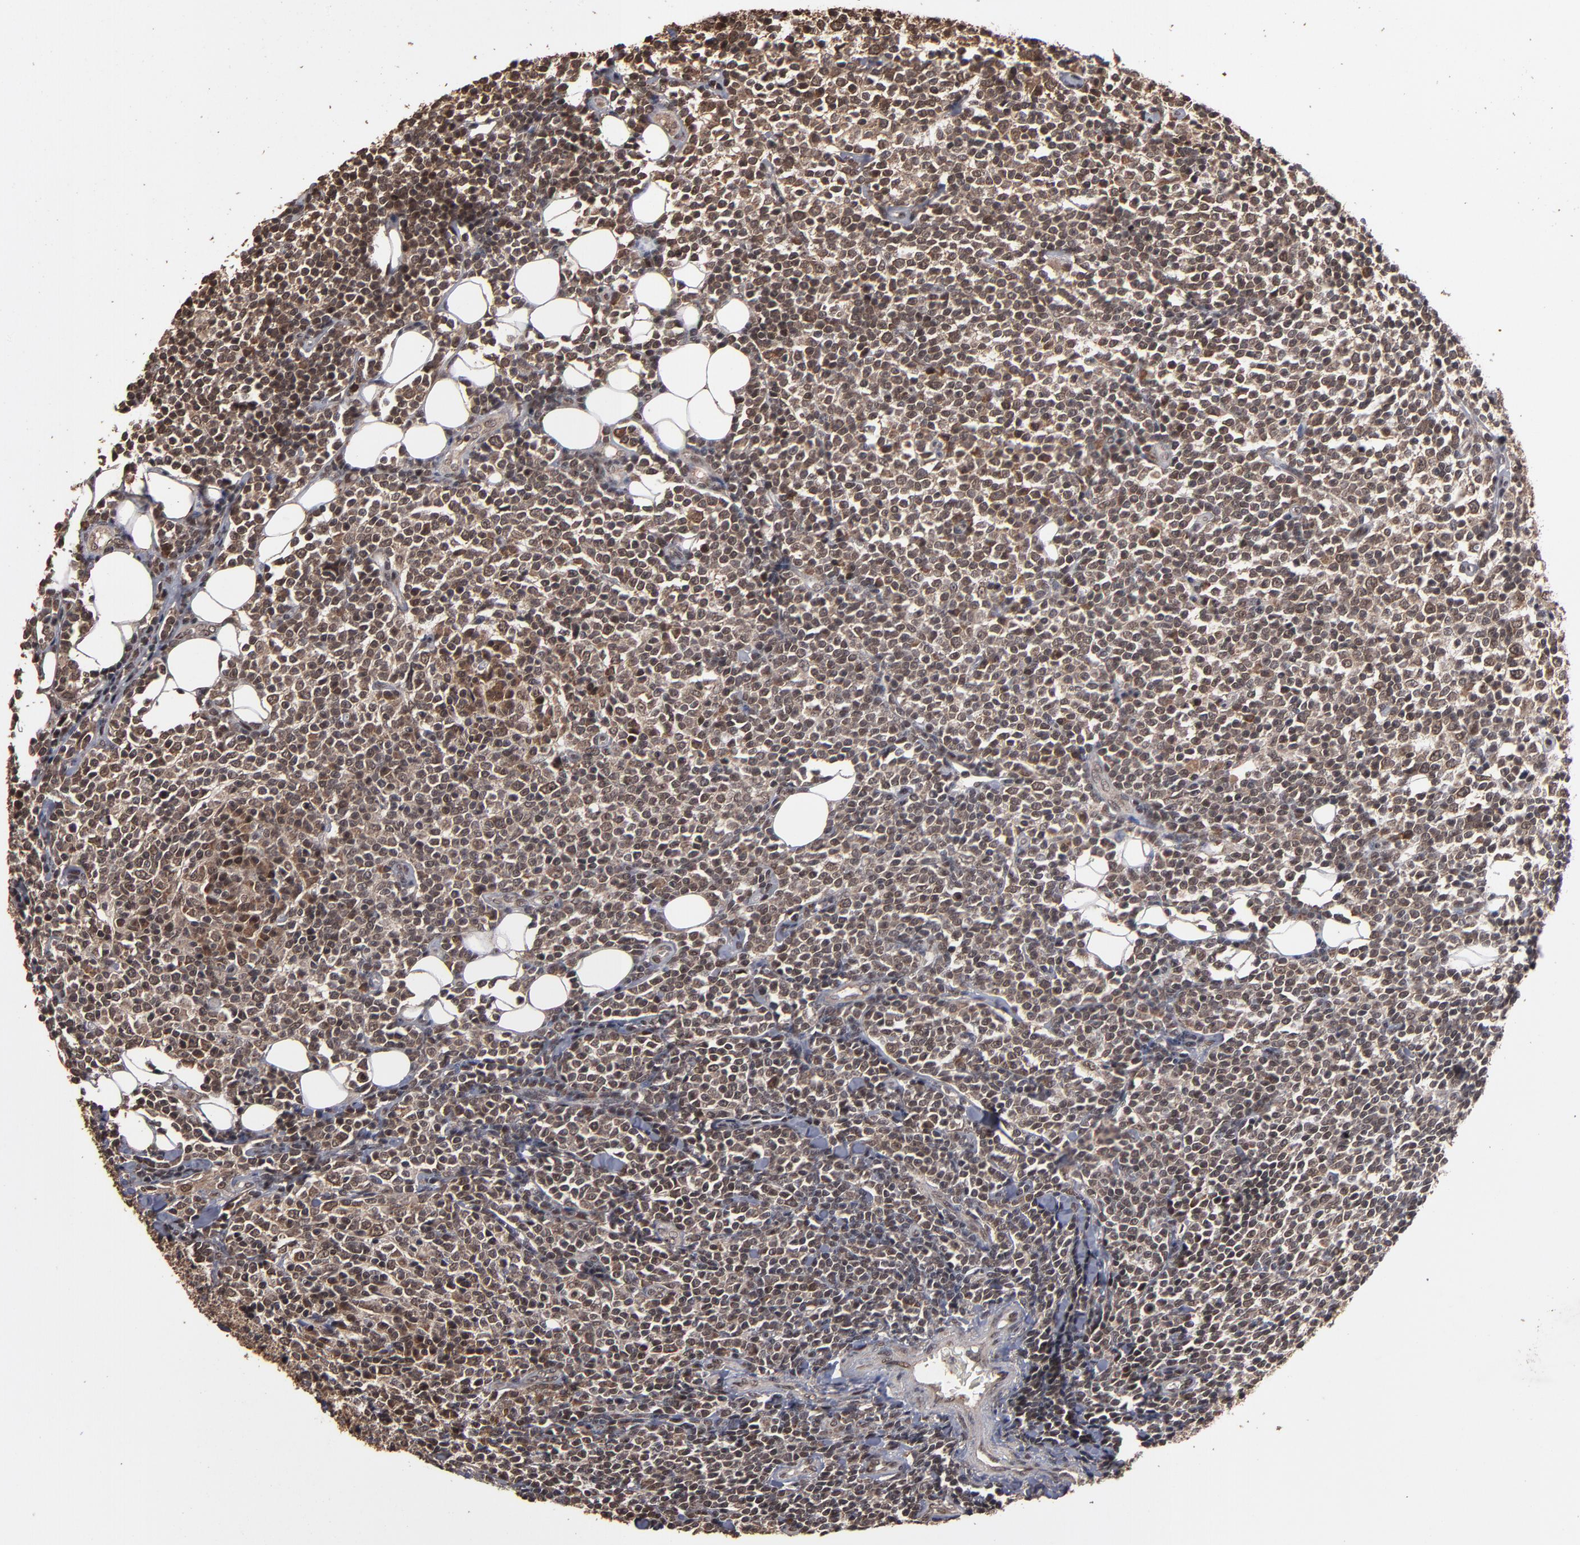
{"staining": {"intensity": "moderate", "quantity": ">75%", "location": "cytoplasmic/membranous"}, "tissue": "lymphoma", "cell_type": "Tumor cells", "image_type": "cancer", "snomed": [{"axis": "morphology", "description": "Malignant lymphoma, non-Hodgkin's type, Low grade"}, {"axis": "topography", "description": "Soft tissue"}], "caption": "Lymphoma stained for a protein exhibits moderate cytoplasmic/membranous positivity in tumor cells.", "gene": "NXF2B", "patient": {"sex": "male", "age": 92}}